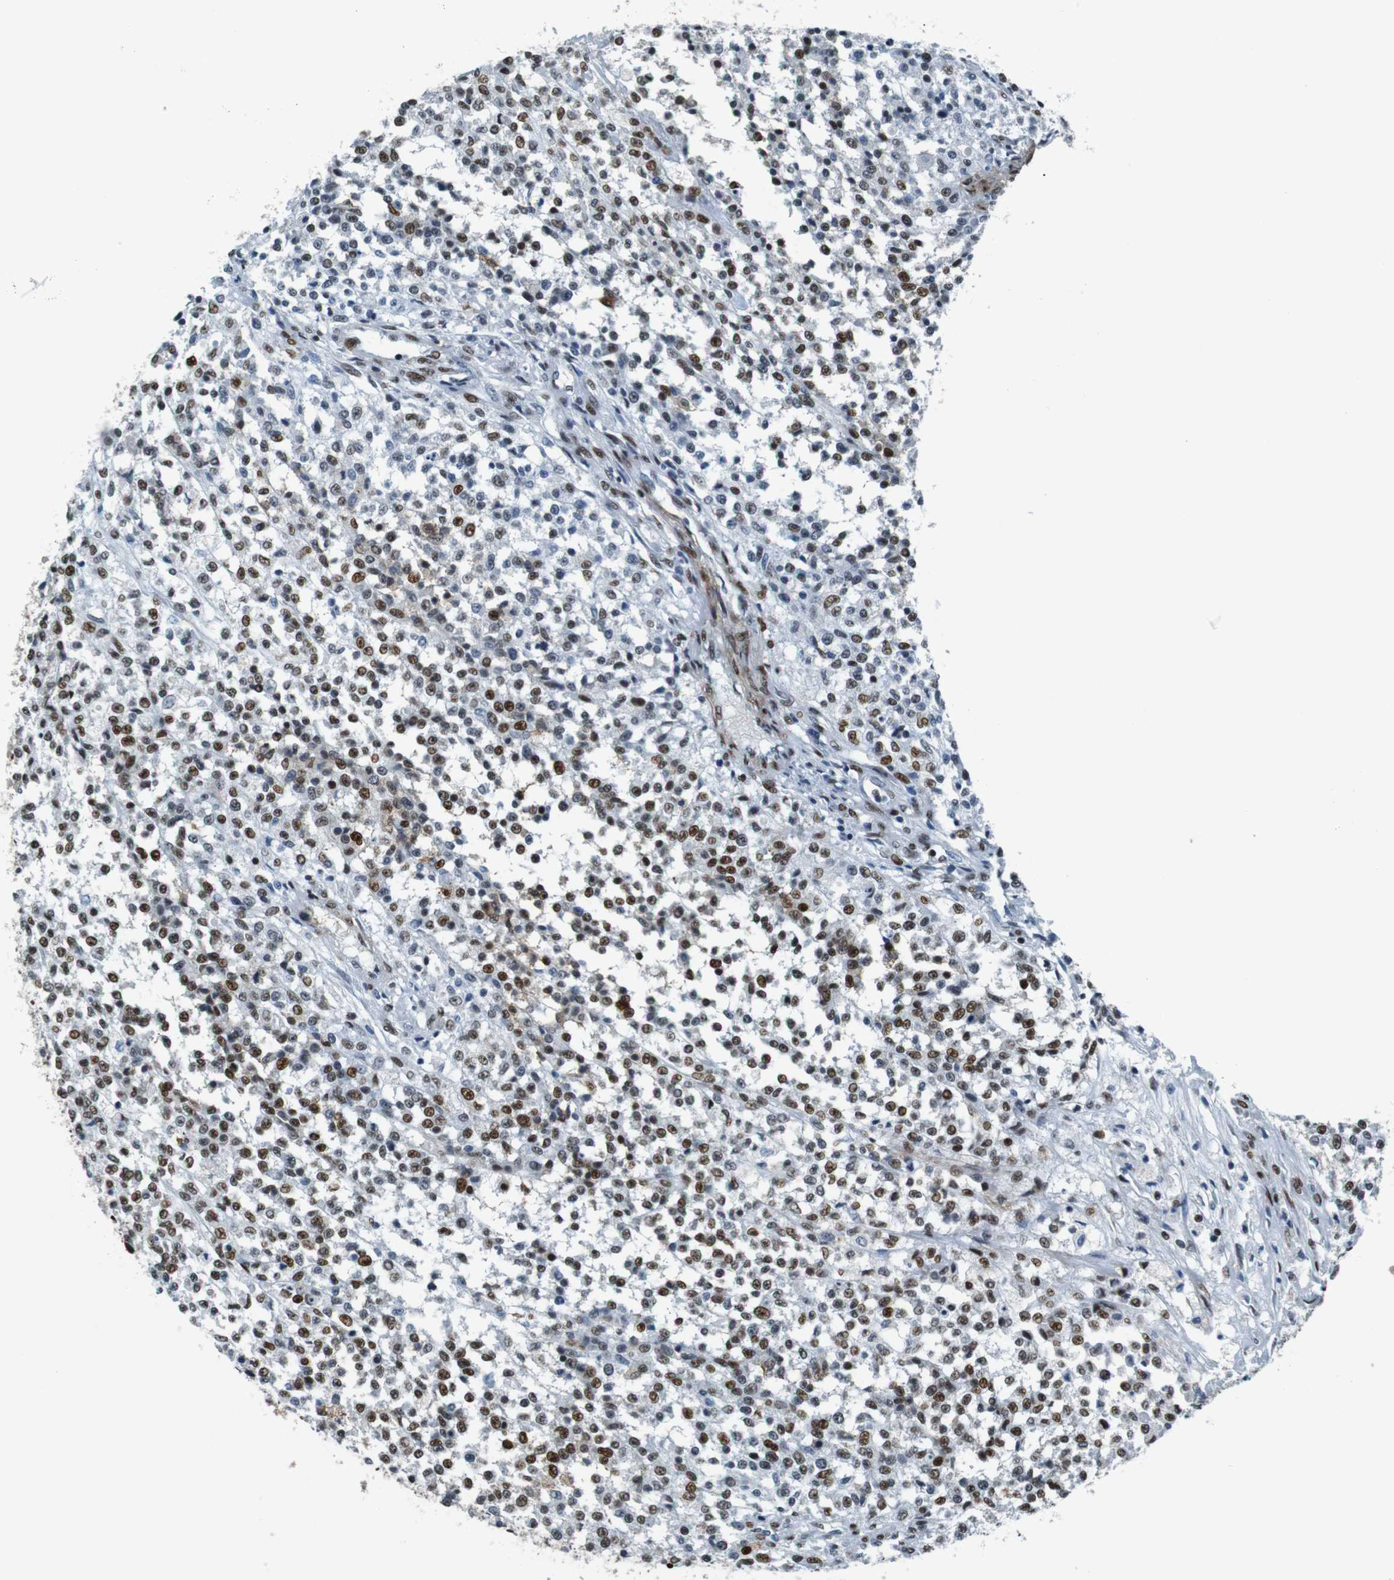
{"staining": {"intensity": "strong", "quantity": "25%-75%", "location": "nuclear"}, "tissue": "testis cancer", "cell_type": "Tumor cells", "image_type": "cancer", "snomed": [{"axis": "morphology", "description": "Seminoma, NOS"}, {"axis": "topography", "description": "Testis"}], "caption": "Protein analysis of seminoma (testis) tissue shows strong nuclear staining in about 25%-75% of tumor cells. (DAB (3,3'-diaminobenzidine) = brown stain, brightfield microscopy at high magnification).", "gene": "HEXIM1", "patient": {"sex": "male", "age": 59}}